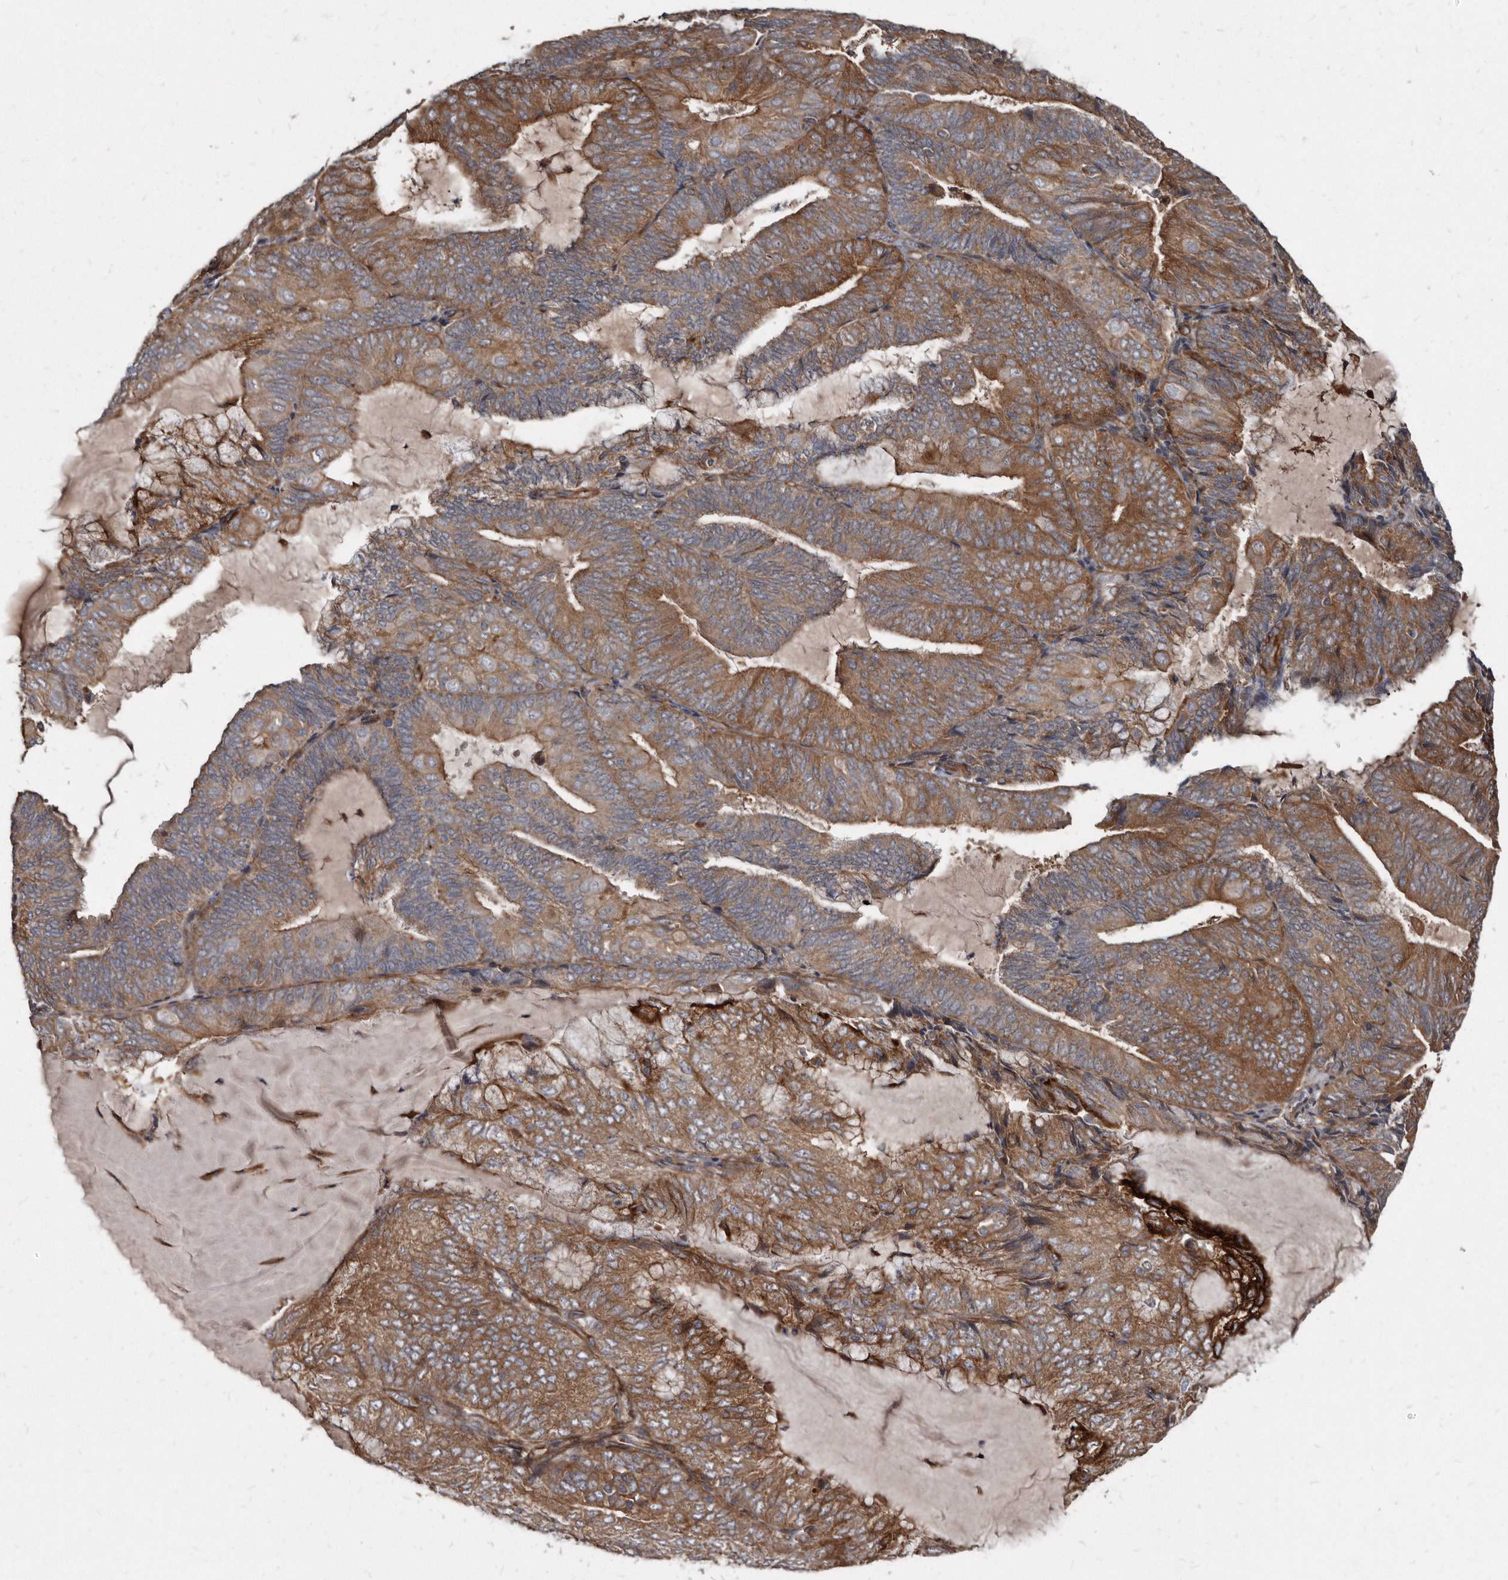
{"staining": {"intensity": "moderate", "quantity": ">75%", "location": "cytoplasmic/membranous"}, "tissue": "endometrial cancer", "cell_type": "Tumor cells", "image_type": "cancer", "snomed": [{"axis": "morphology", "description": "Adenocarcinoma, NOS"}, {"axis": "topography", "description": "Endometrium"}], "caption": "IHC histopathology image of endometrial cancer (adenocarcinoma) stained for a protein (brown), which demonstrates medium levels of moderate cytoplasmic/membranous positivity in approximately >75% of tumor cells.", "gene": "KCTD20", "patient": {"sex": "female", "age": 81}}